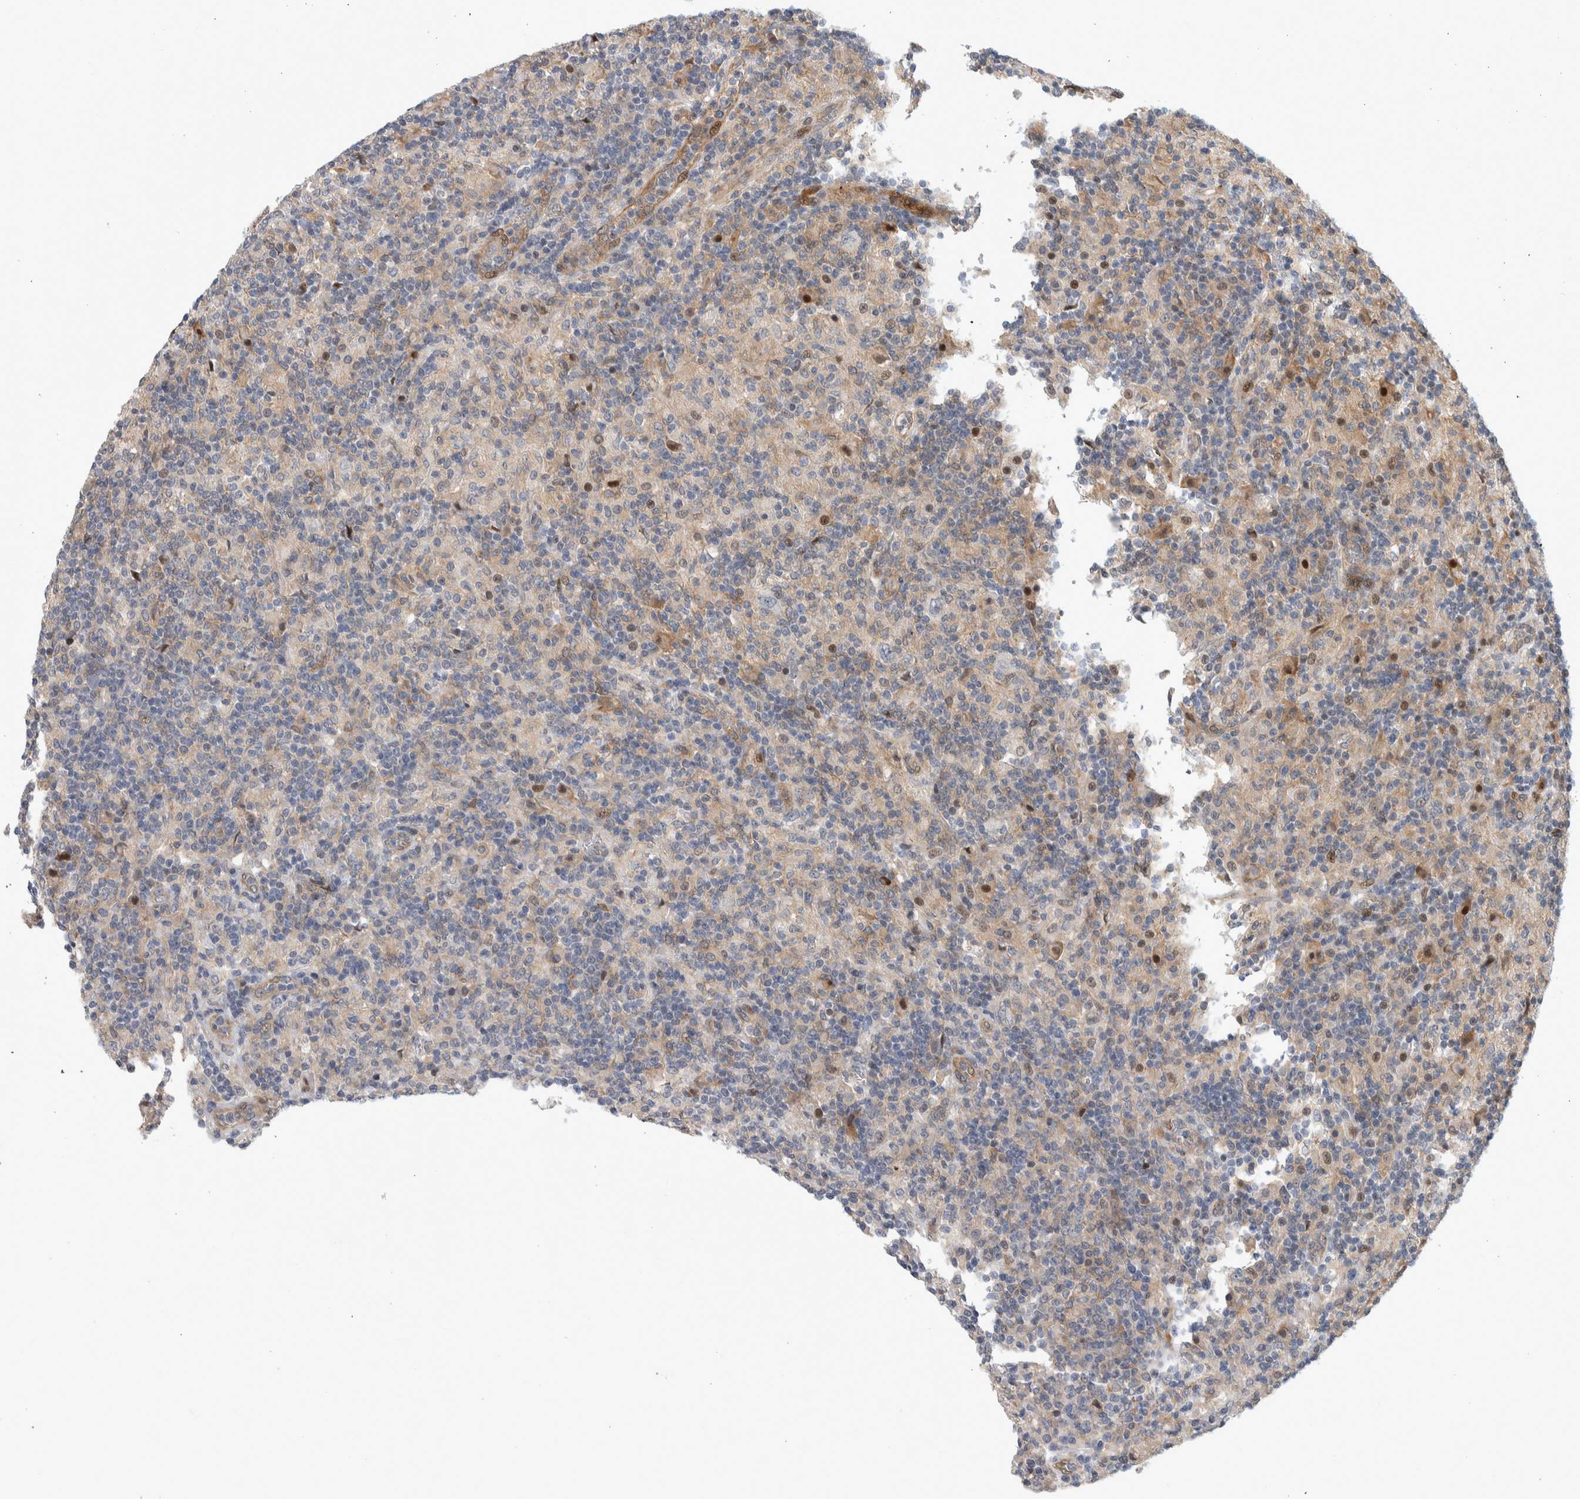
{"staining": {"intensity": "negative", "quantity": "none", "location": "none"}, "tissue": "lymphoma", "cell_type": "Tumor cells", "image_type": "cancer", "snomed": [{"axis": "morphology", "description": "Hodgkin's disease, NOS"}, {"axis": "topography", "description": "Lymph node"}], "caption": "Lymphoma was stained to show a protein in brown. There is no significant staining in tumor cells.", "gene": "MSL1", "patient": {"sex": "male", "age": 70}}